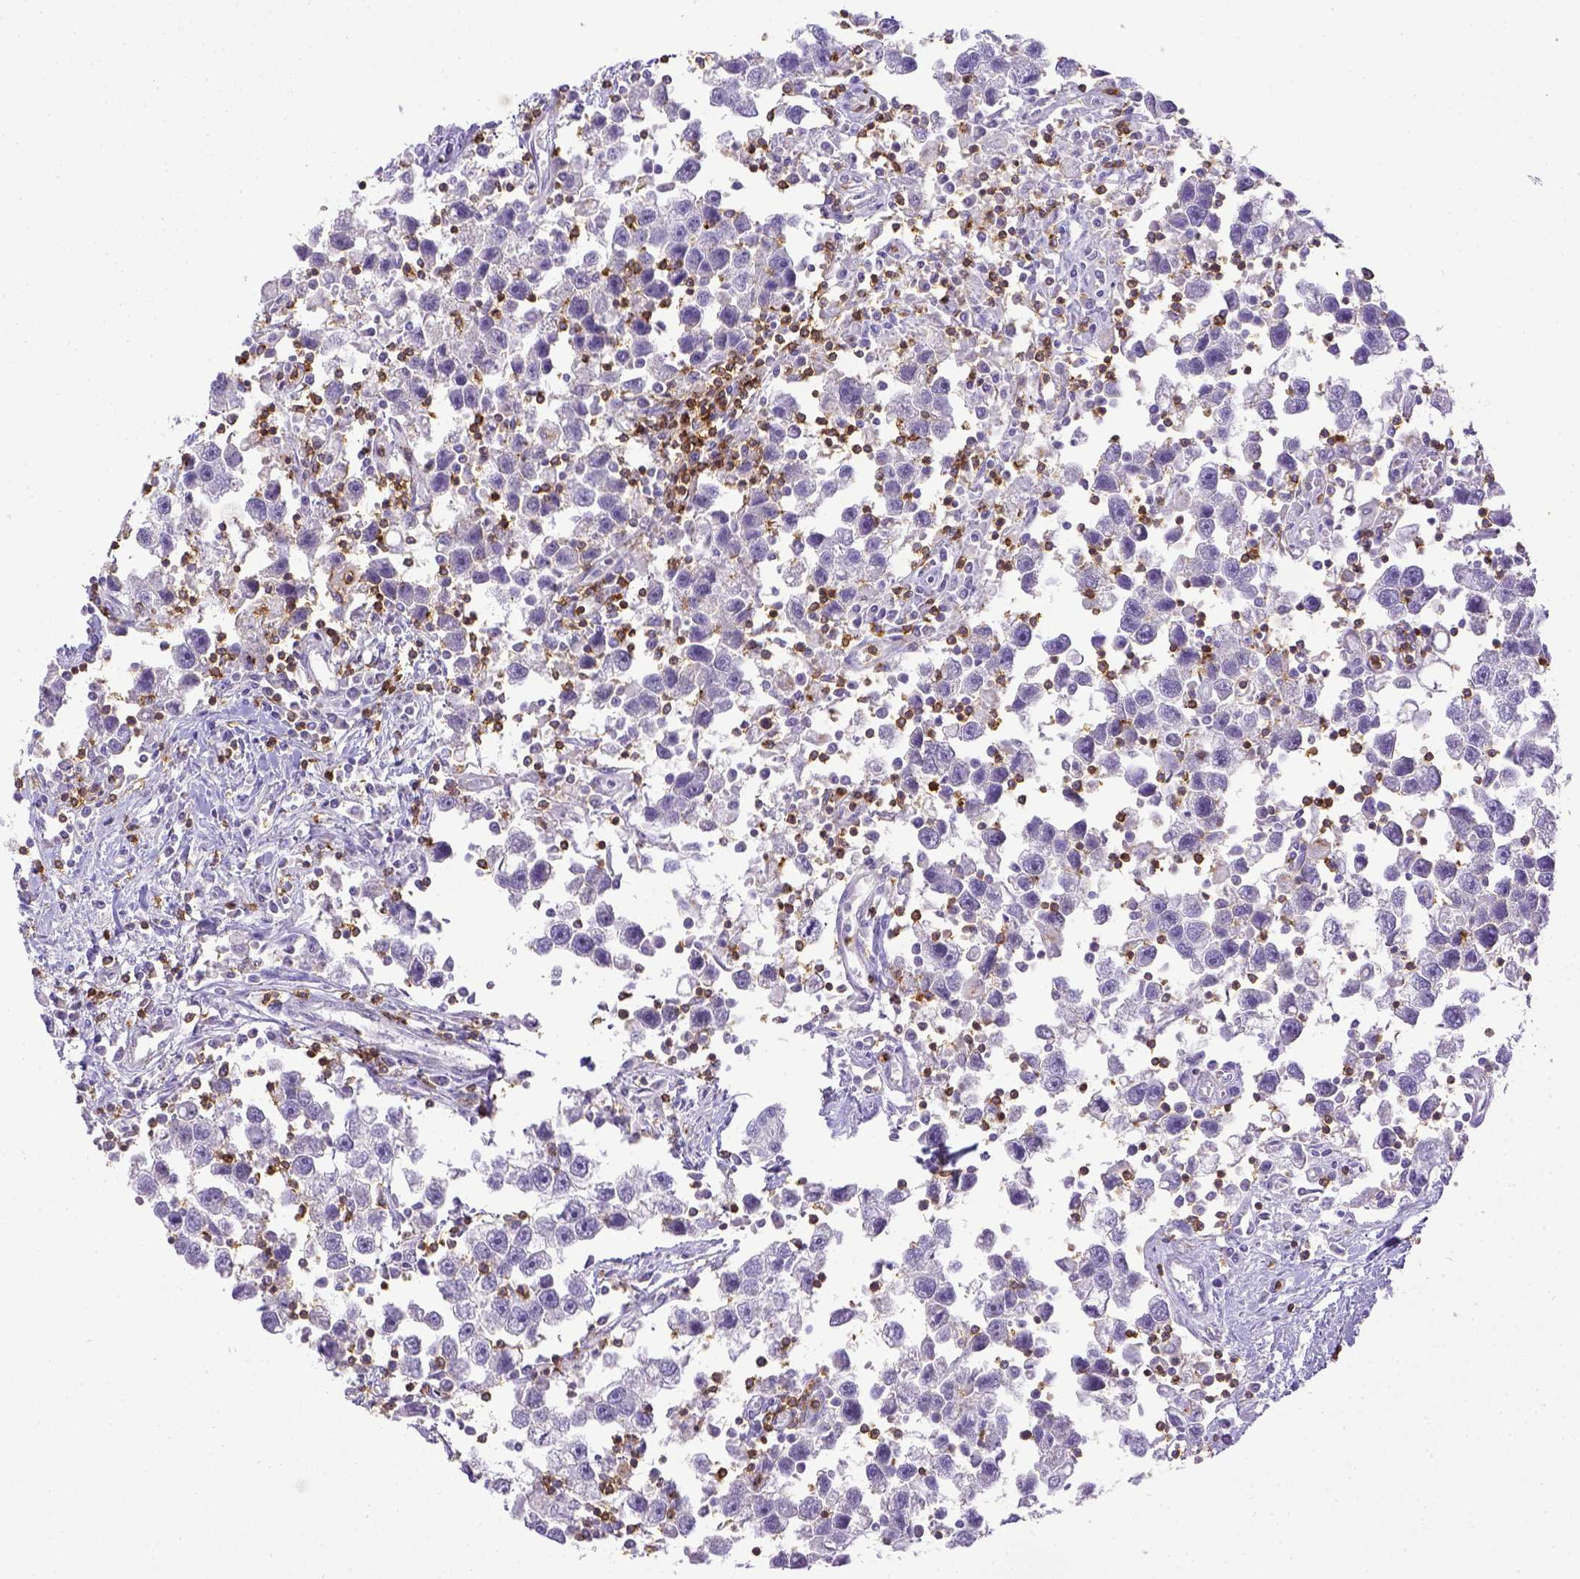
{"staining": {"intensity": "negative", "quantity": "none", "location": "none"}, "tissue": "testis cancer", "cell_type": "Tumor cells", "image_type": "cancer", "snomed": [{"axis": "morphology", "description": "Seminoma, NOS"}, {"axis": "topography", "description": "Testis"}], "caption": "A high-resolution image shows IHC staining of testis cancer (seminoma), which demonstrates no significant expression in tumor cells.", "gene": "CD3E", "patient": {"sex": "male", "age": 30}}